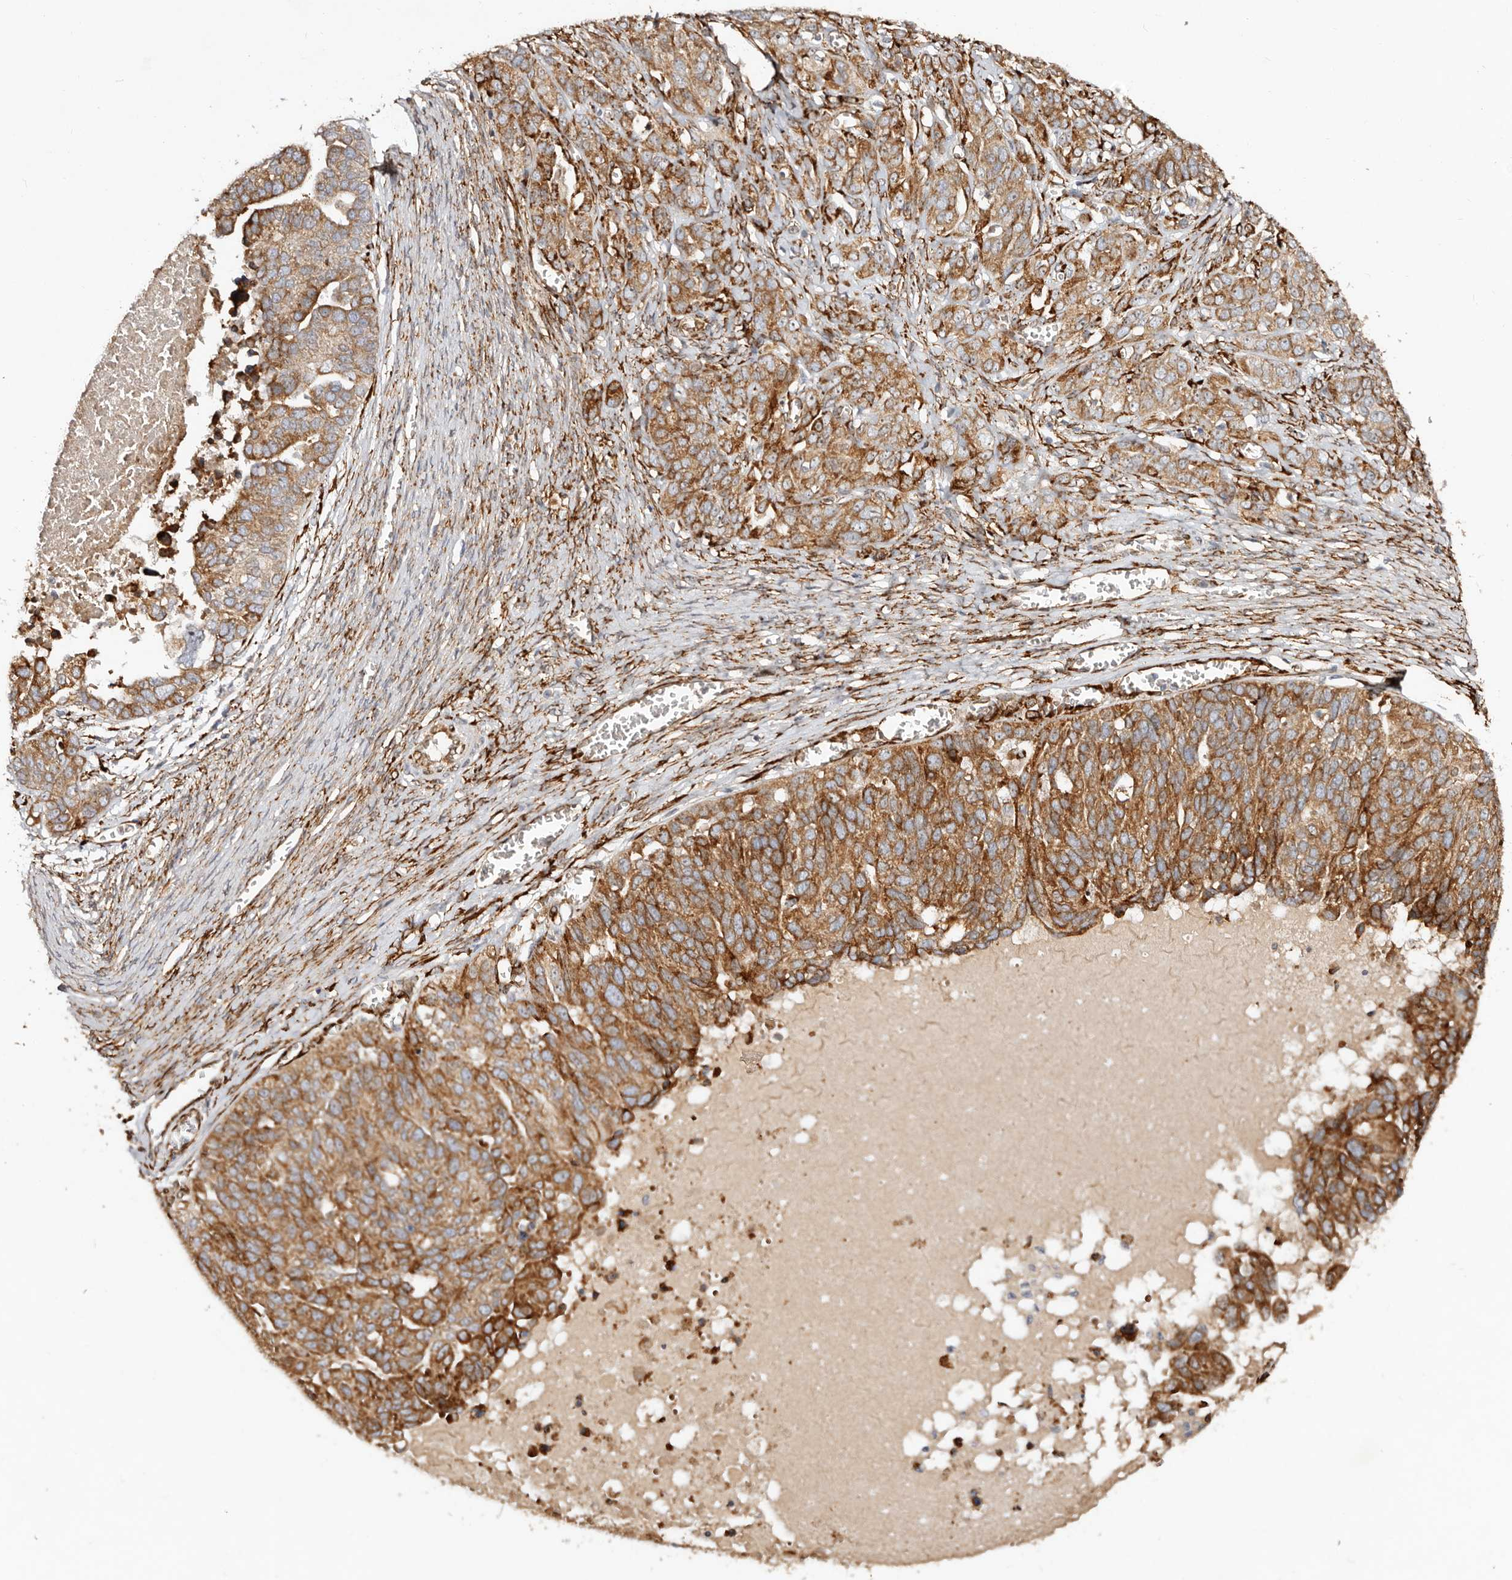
{"staining": {"intensity": "moderate", "quantity": ">75%", "location": "cytoplasmic/membranous"}, "tissue": "ovarian cancer", "cell_type": "Tumor cells", "image_type": "cancer", "snomed": [{"axis": "morphology", "description": "Cystadenocarcinoma, serous, NOS"}, {"axis": "topography", "description": "Ovary"}], "caption": "The micrograph demonstrates staining of serous cystadenocarcinoma (ovarian), revealing moderate cytoplasmic/membranous protein staining (brown color) within tumor cells. (DAB (3,3'-diaminobenzidine) = brown stain, brightfield microscopy at high magnification).", "gene": "SERPINH1", "patient": {"sex": "female", "age": 44}}